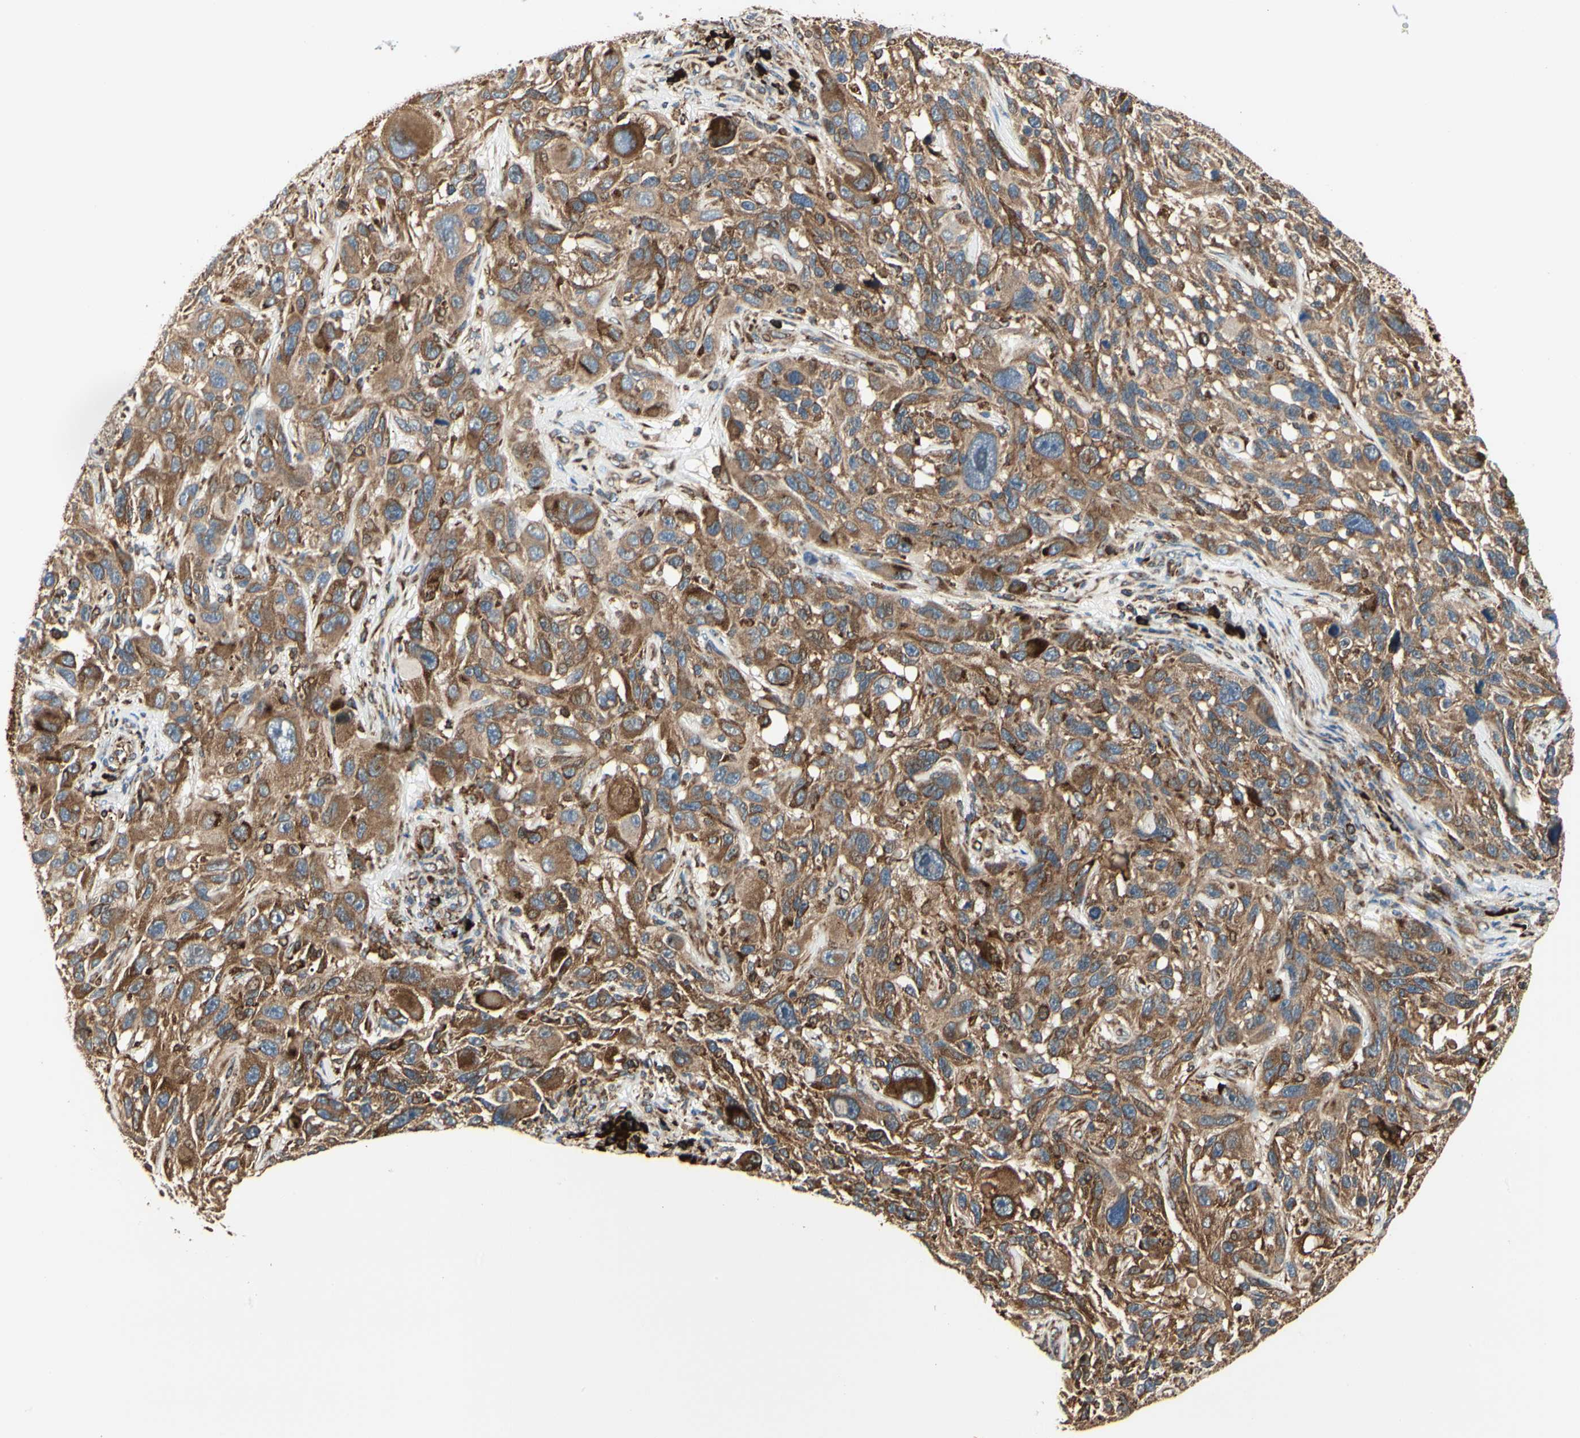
{"staining": {"intensity": "moderate", "quantity": ">75%", "location": "cytoplasmic/membranous"}, "tissue": "melanoma", "cell_type": "Tumor cells", "image_type": "cancer", "snomed": [{"axis": "morphology", "description": "Malignant melanoma, NOS"}, {"axis": "topography", "description": "Skin"}], "caption": "Immunohistochemistry staining of malignant melanoma, which demonstrates medium levels of moderate cytoplasmic/membranous positivity in about >75% of tumor cells indicating moderate cytoplasmic/membranous protein staining. The staining was performed using DAB (3,3'-diaminobenzidine) (brown) for protein detection and nuclei were counterstained in hematoxylin (blue).", "gene": "HSP90B1", "patient": {"sex": "male", "age": 53}}